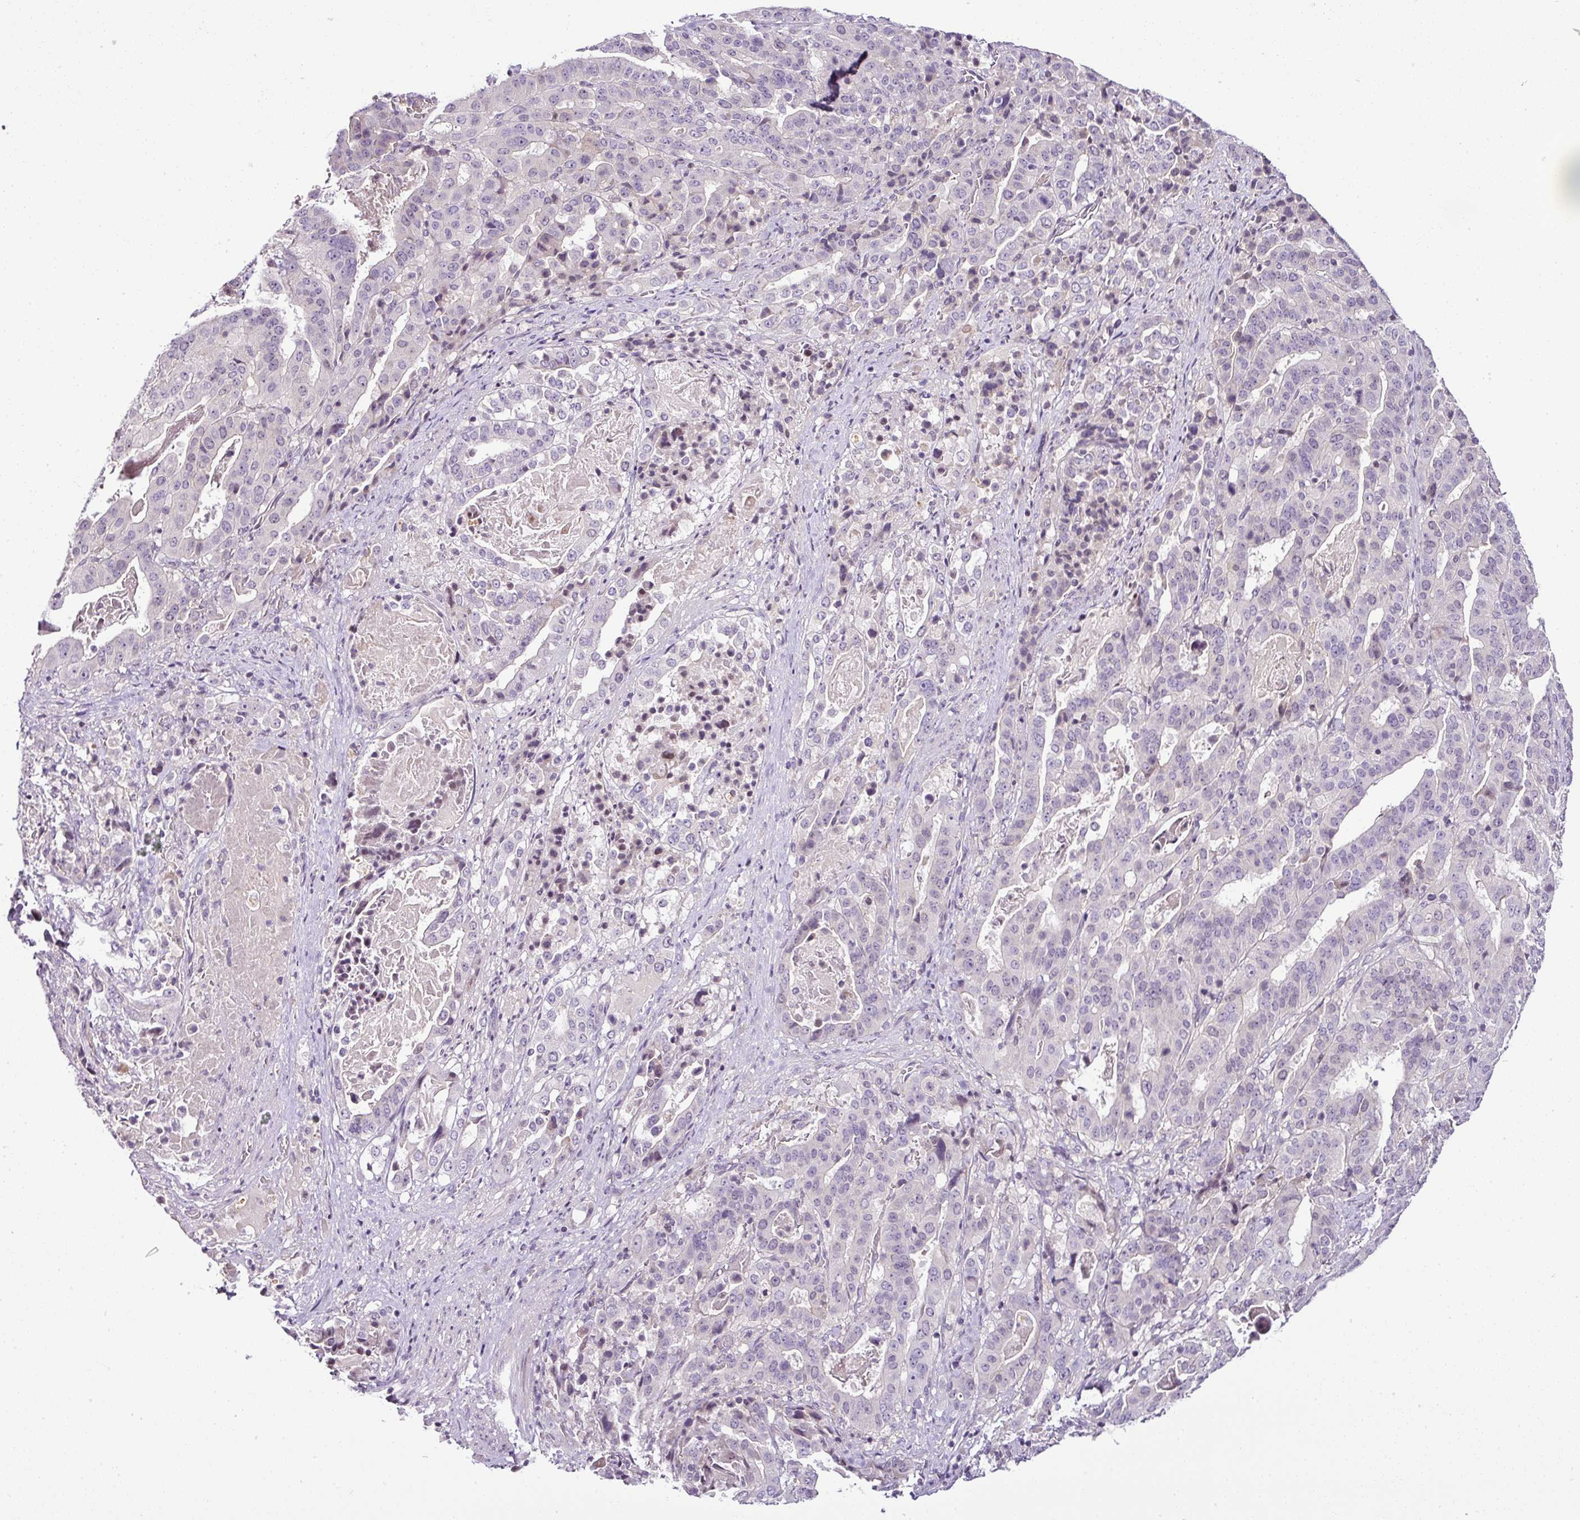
{"staining": {"intensity": "negative", "quantity": "none", "location": "none"}, "tissue": "stomach cancer", "cell_type": "Tumor cells", "image_type": "cancer", "snomed": [{"axis": "morphology", "description": "Adenocarcinoma, NOS"}, {"axis": "topography", "description": "Stomach"}], "caption": "Immunohistochemistry image of neoplastic tissue: human stomach adenocarcinoma stained with DAB (3,3'-diaminobenzidine) displays no significant protein positivity in tumor cells.", "gene": "TEX30", "patient": {"sex": "male", "age": 48}}